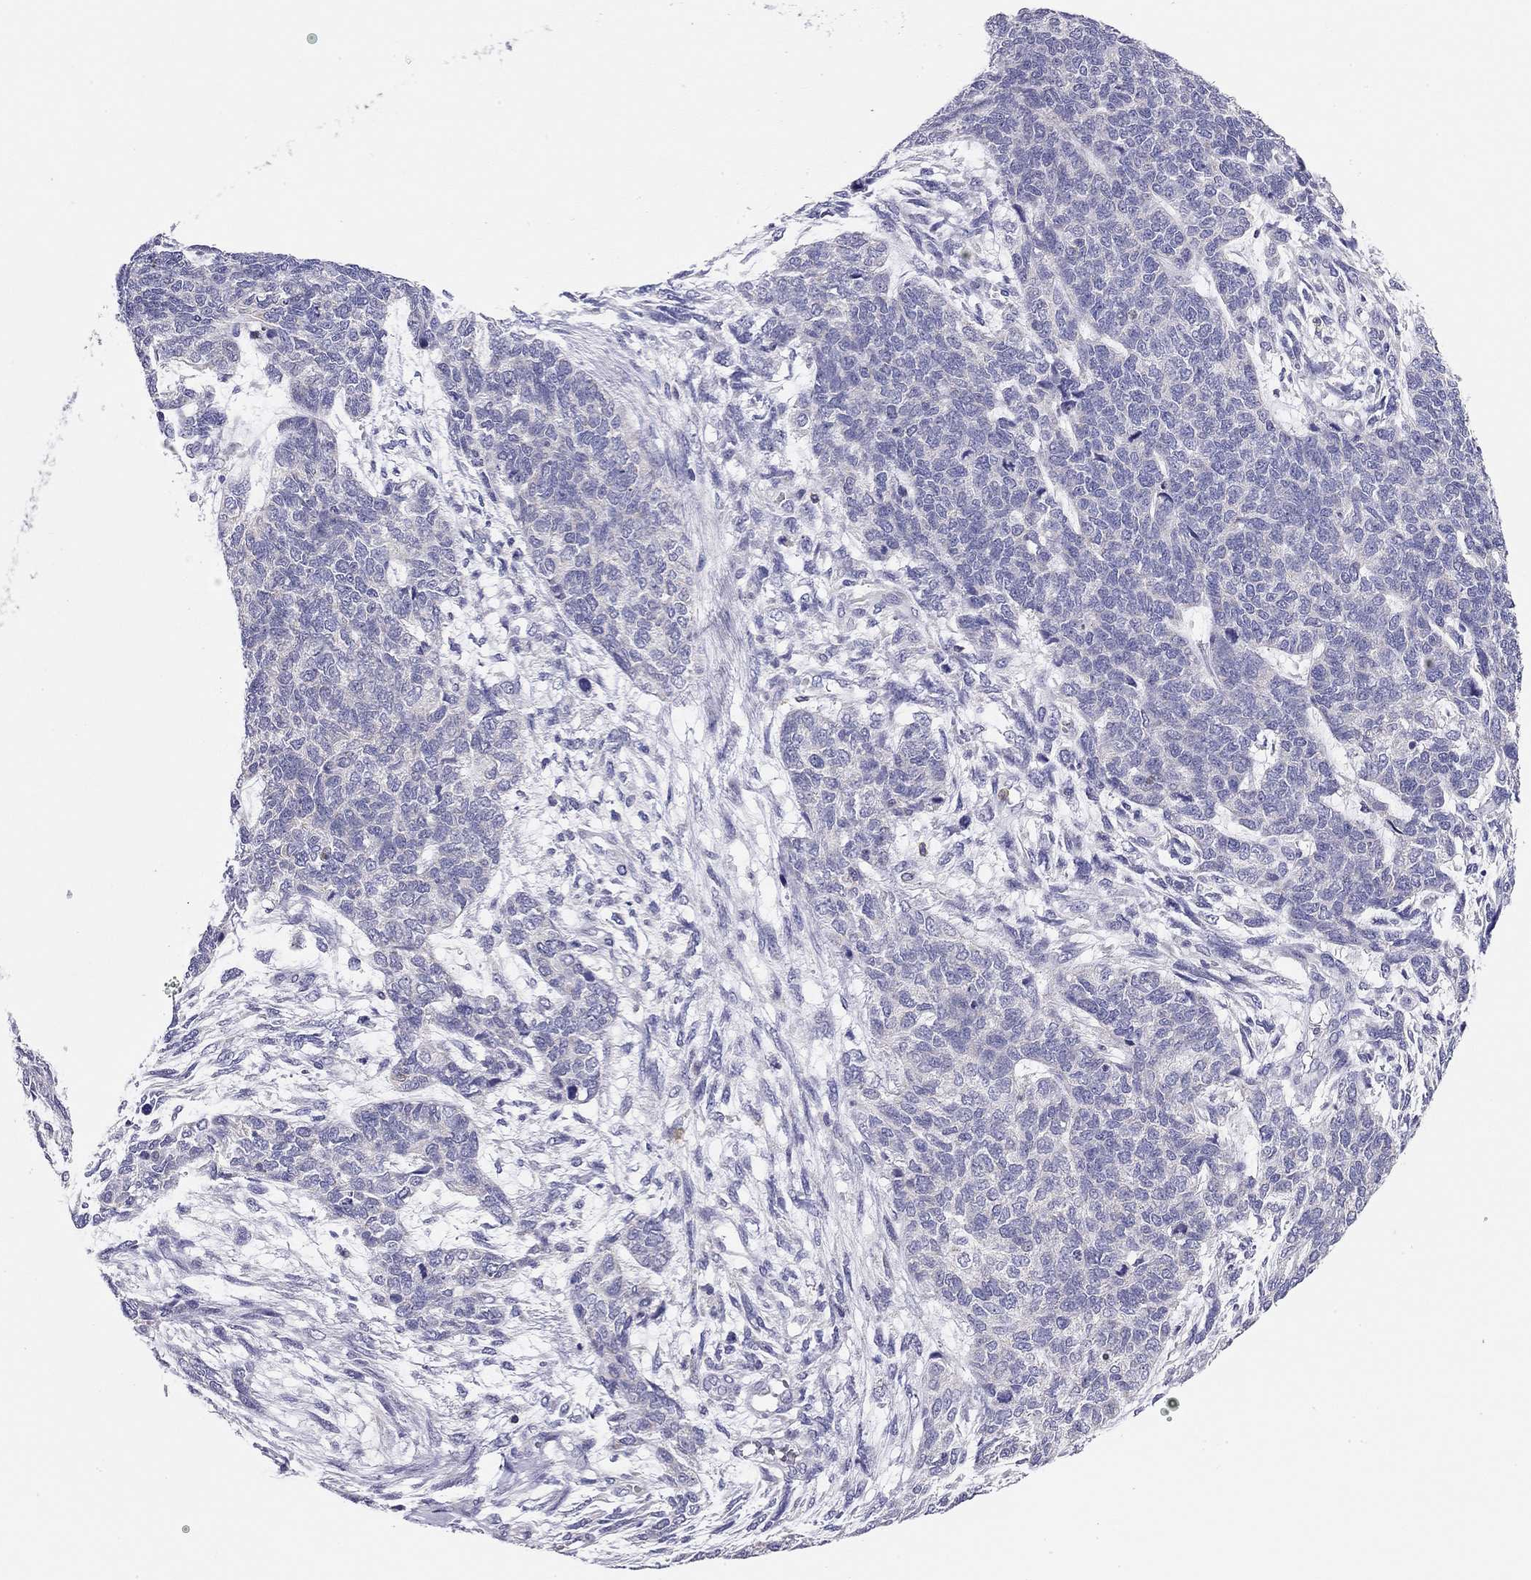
{"staining": {"intensity": "negative", "quantity": "none", "location": "none"}, "tissue": "cervical cancer", "cell_type": "Tumor cells", "image_type": "cancer", "snomed": [{"axis": "morphology", "description": "Squamous cell carcinoma, NOS"}, {"axis": "topography", "description": "Cervix"}], "caption": "There is no significant expression in tumor cells of cervical cancer.", "gene": "CITED1", "patient": {"sex": "female", "age": 63}}